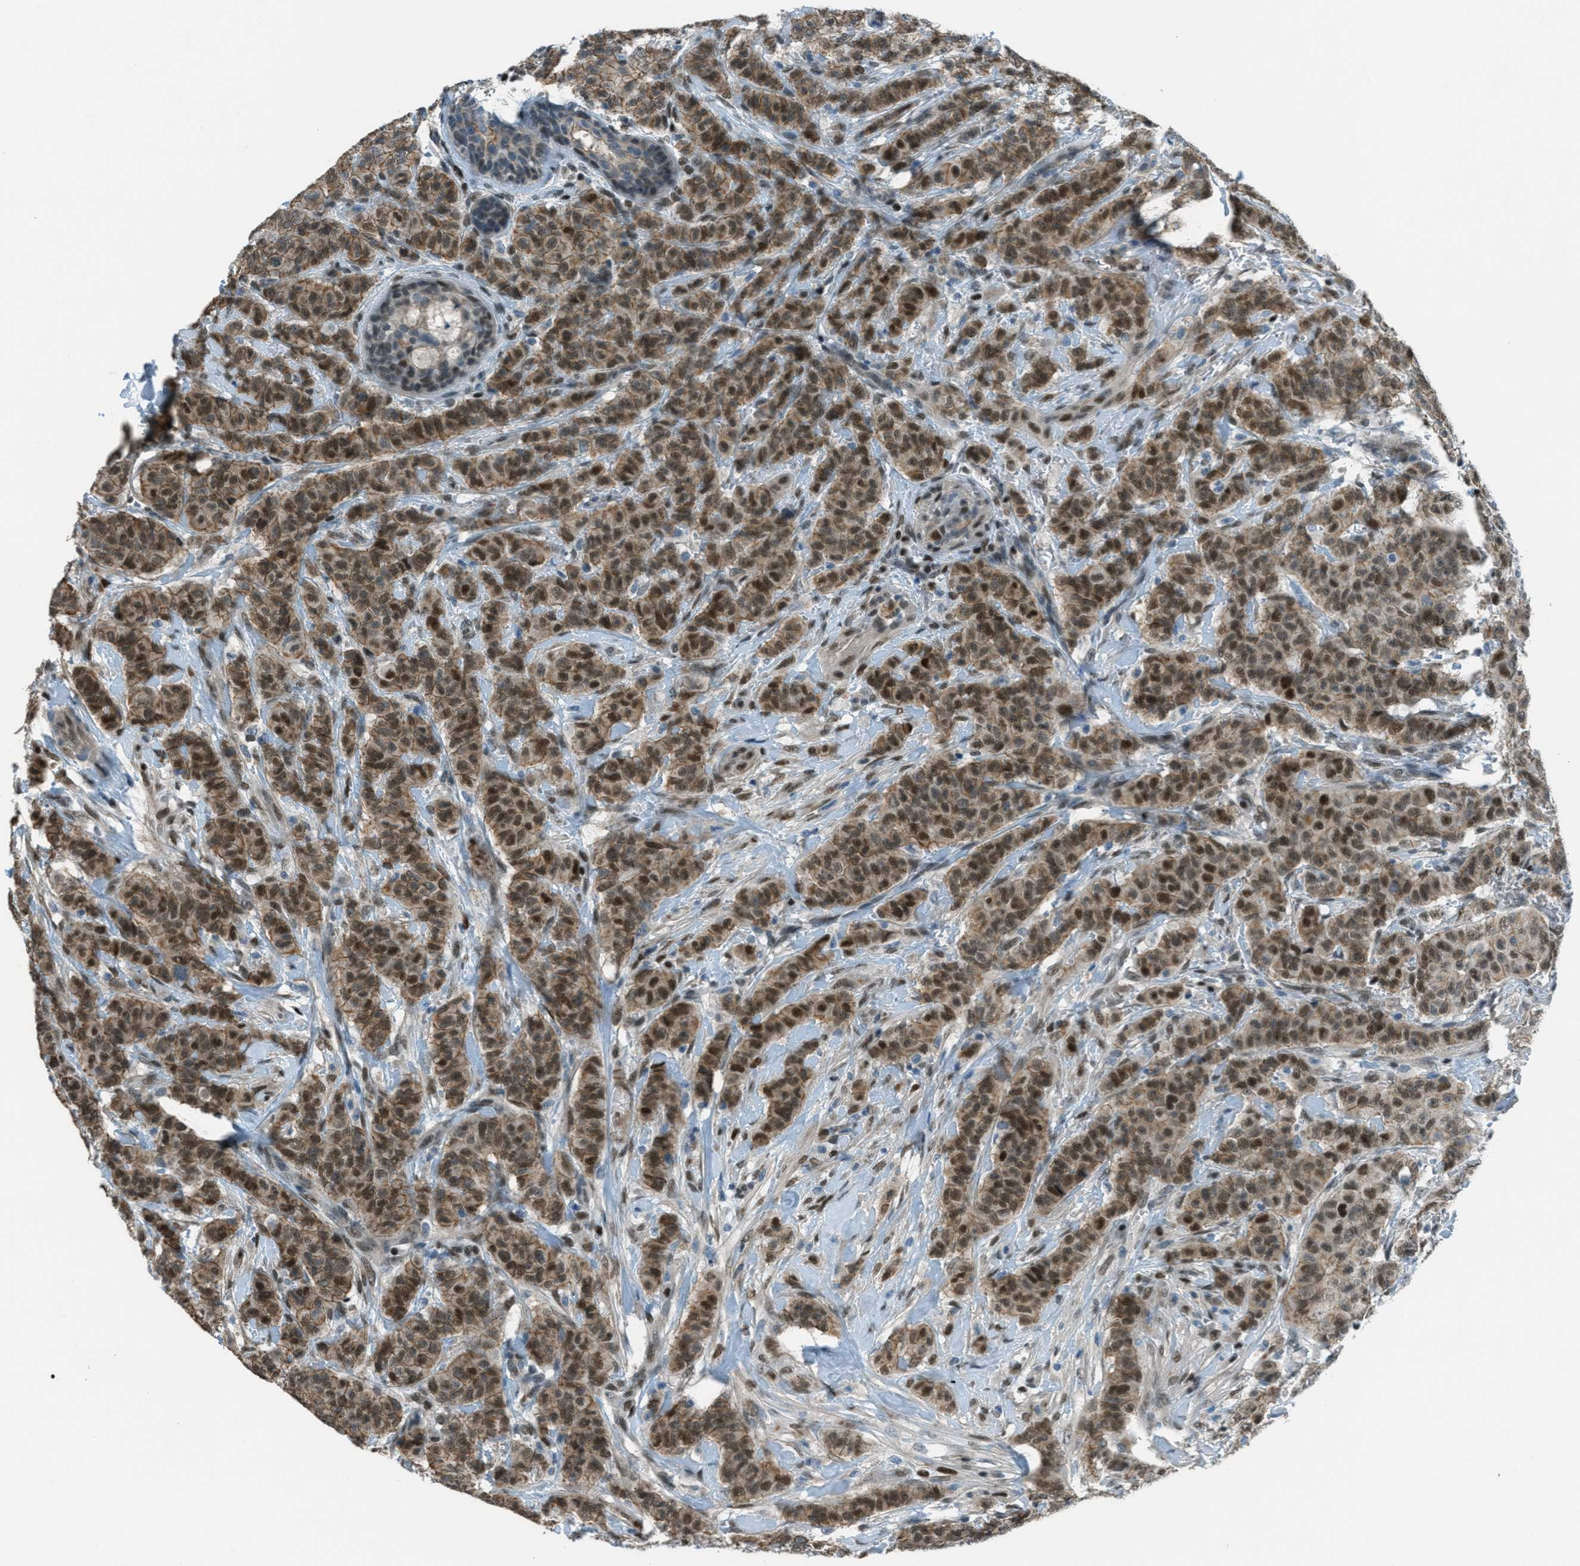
{"staining": {"intensity": "moderate", "quantity": ">75%", "location": "cytoplasmic/membranous,nuclear"}, "tissue": "breast cancer", "cell_type": "Tumor cells", "image_type": "cancer", "snomed": [{"axis": "morphology", "description": "Normal tissue, NOS"}, {"axis": "morphology", "description": "Duct carcinoma"}, {"axis": "topography", "description": "Breast"}], "caption": "This is a micrograph of IHC staining of breast cancer, which shows moderate positivity in the cytoplasmic/membranous and nuclear of tumor cells.", "gene": "TCF3", "patient": {"sex": "female", "age": 40}}